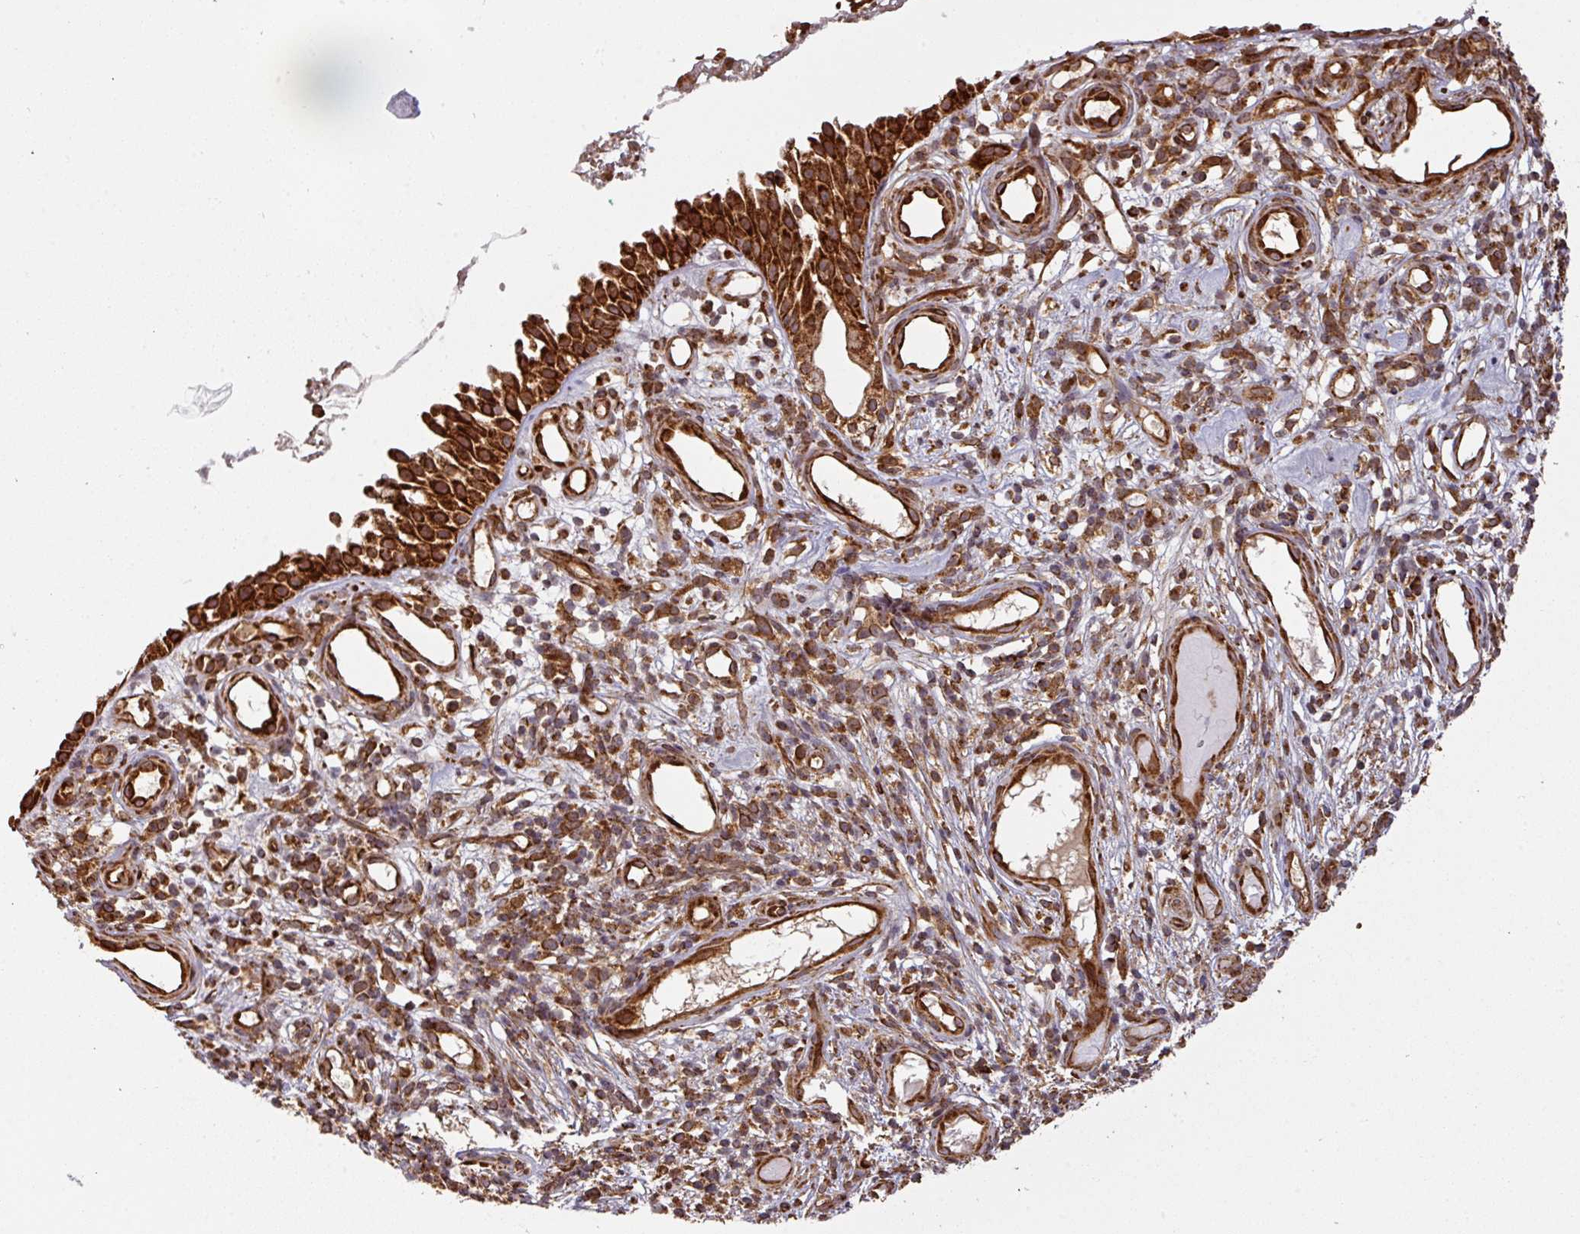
{"staining": {"intensity": "strong", "quantity": ">75%", "location": "cytoplasmic/membranous"}, "tissue": "nasopharynx", "cell_type": "Respiratory epithelial cells", "image_type": "normal", "snomed": [{"axis": "morphology", "description": "Normal tissue, NOS"}, {"axis": "morphology", "description": "Inflammation, NOS"}, {"axis": "topography", "description": "Nasopharynx"}], "caption": "Immunohistochemical staining of normal nasopharynx shows >75% levels of strong cytoplasmic/membranous protein expression in about >75% of respiratory epithelial cells. The staining is performed using DAB brown chromogen to label protein expression. The nuclei are counter-stained blue using hematoxylin.", "gene": "TRAP1", "patient": {"sex": "male", "age": 54}}